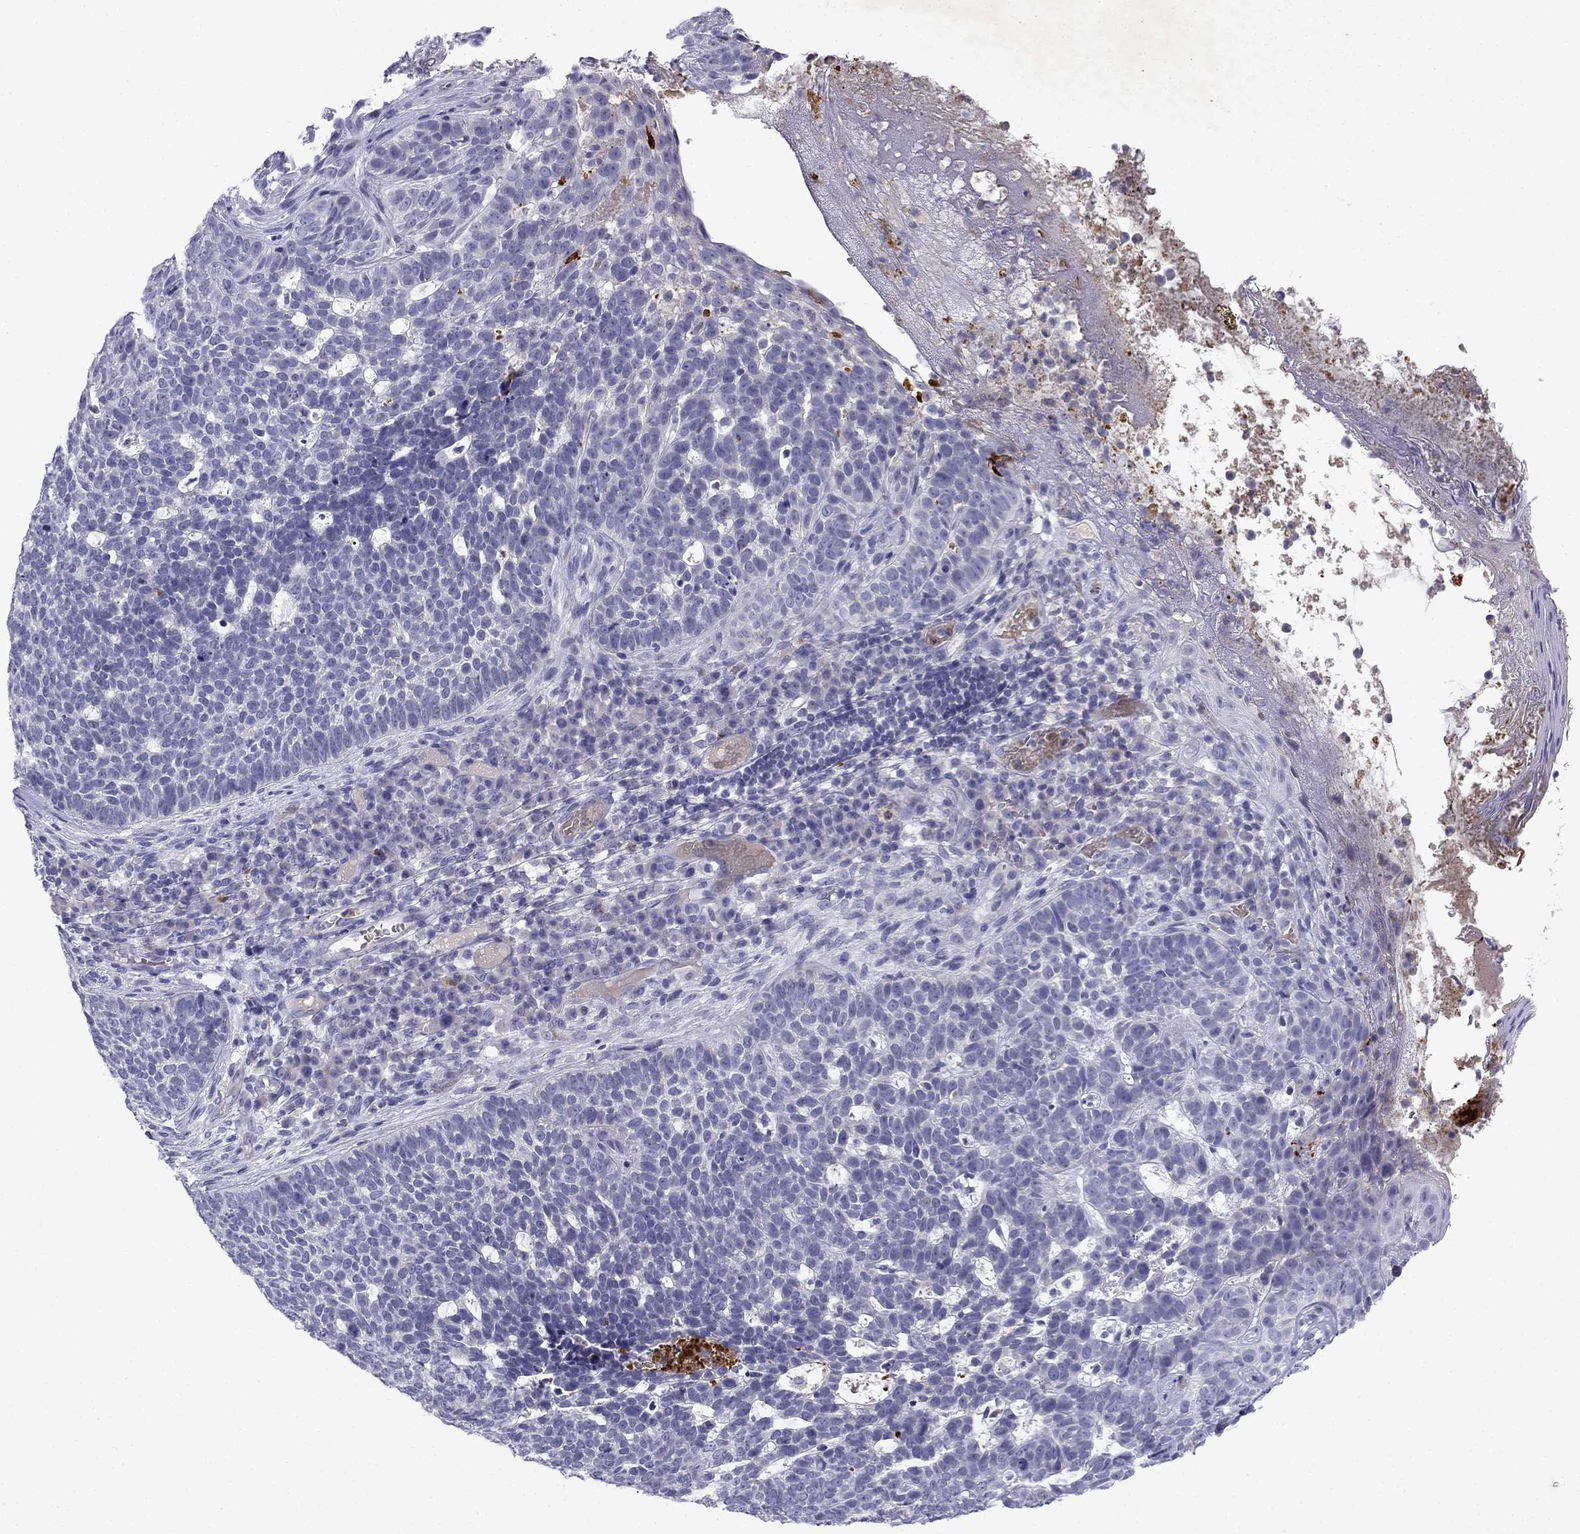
{"staining": {"intensity": "negative", "quantity": "none", "location": "none"}, "tissue": "skin cancer", "cell_type": "Tumor cells", "image_type": "cancer", "snomed": [{"axis": "morphology", "description": "Basal cell carcinoma"}, {"axis": "topography", "description": "Skin"}], "caption": "This micrograph is of skin basal cell carcinoma stained with immunohistochemistry to label a protein in brown with the nuclei are counter-stained blue. There is no staining in tumor cells.", "gene": "SLC6A4", "patient": {"sex": "female", "age": 69}}